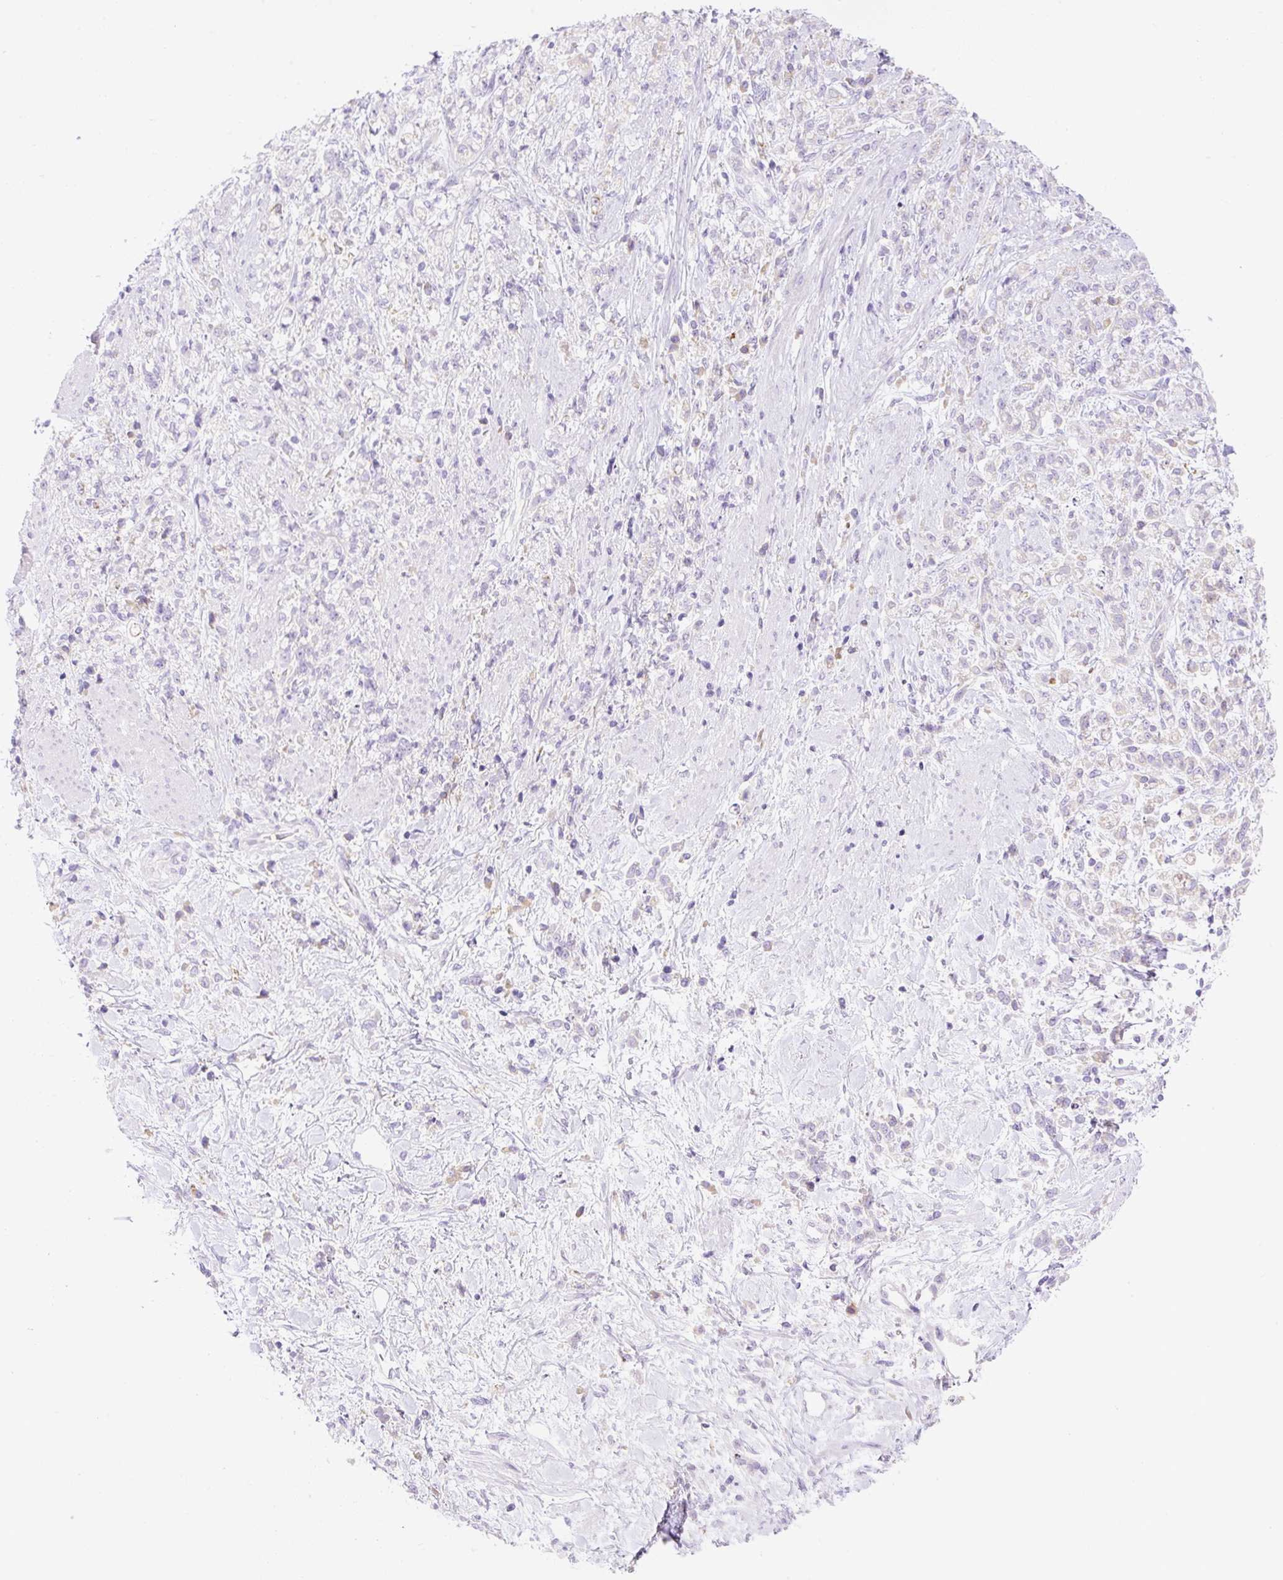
{"staining": {"intensity": "weak", "quantity": "<25%", "location": "cytoplasmic/membranous"}, "tissue": "stomach cancer", "cell_type": "Tumor cells", "image_type": "cancer", "snomed": [{"axis": "morphology", "description": "Adenocarcinoma, NOS"}, {"axis": "topography", "description": "Stomach"}], "caption": "Tumor cells show no significant protein positivity in adenocarcinoma (stomach).", "gene": "DENND5A", "patient": {"sex": "female", "age": 60}}